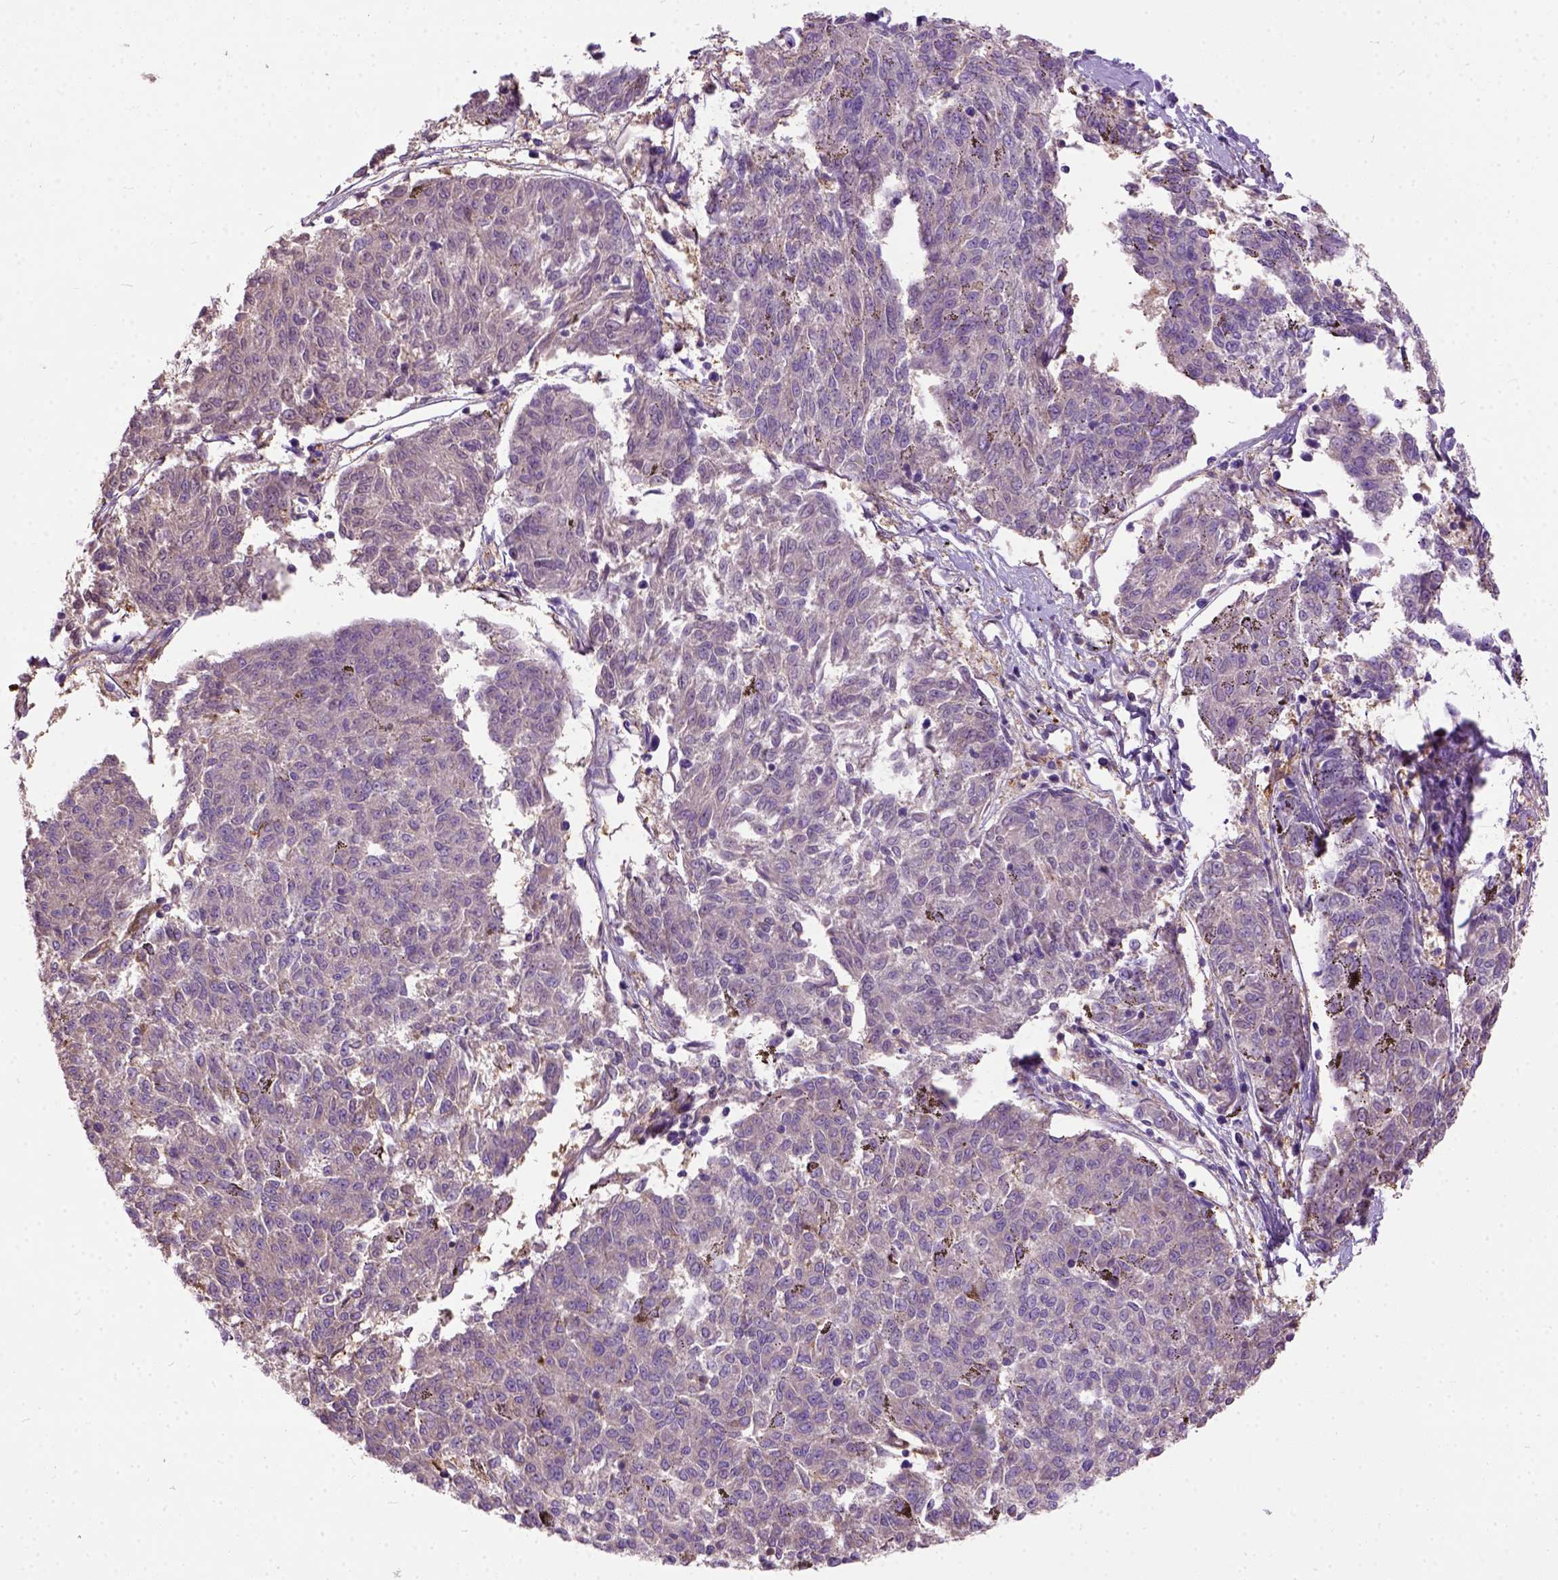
{"staining": {"intensity": "negative", "quantity": "none", "location": "none"}, "tissue": "melanoma", "cell_type": "Tumor cells", "image_type": "cancer", "snomed": [{"axis": "morphology", "description": "Malignant melanoma, NOS"}, {"axis": "topography", "description": "Skin"}], "caption": "Immunohistochemistry photomicrograph of neoplastic tissue: human melanoma stained with DAB (3,3'-diaminobenzidine) displays no significant protein staining in tumor cells. (Brightfield microscopy of DAB (3,3'-diaminobenzidine) IHC at high magnification).", "gene": "SEMA4F", "patient": {"sex": "female", "age": 72}}